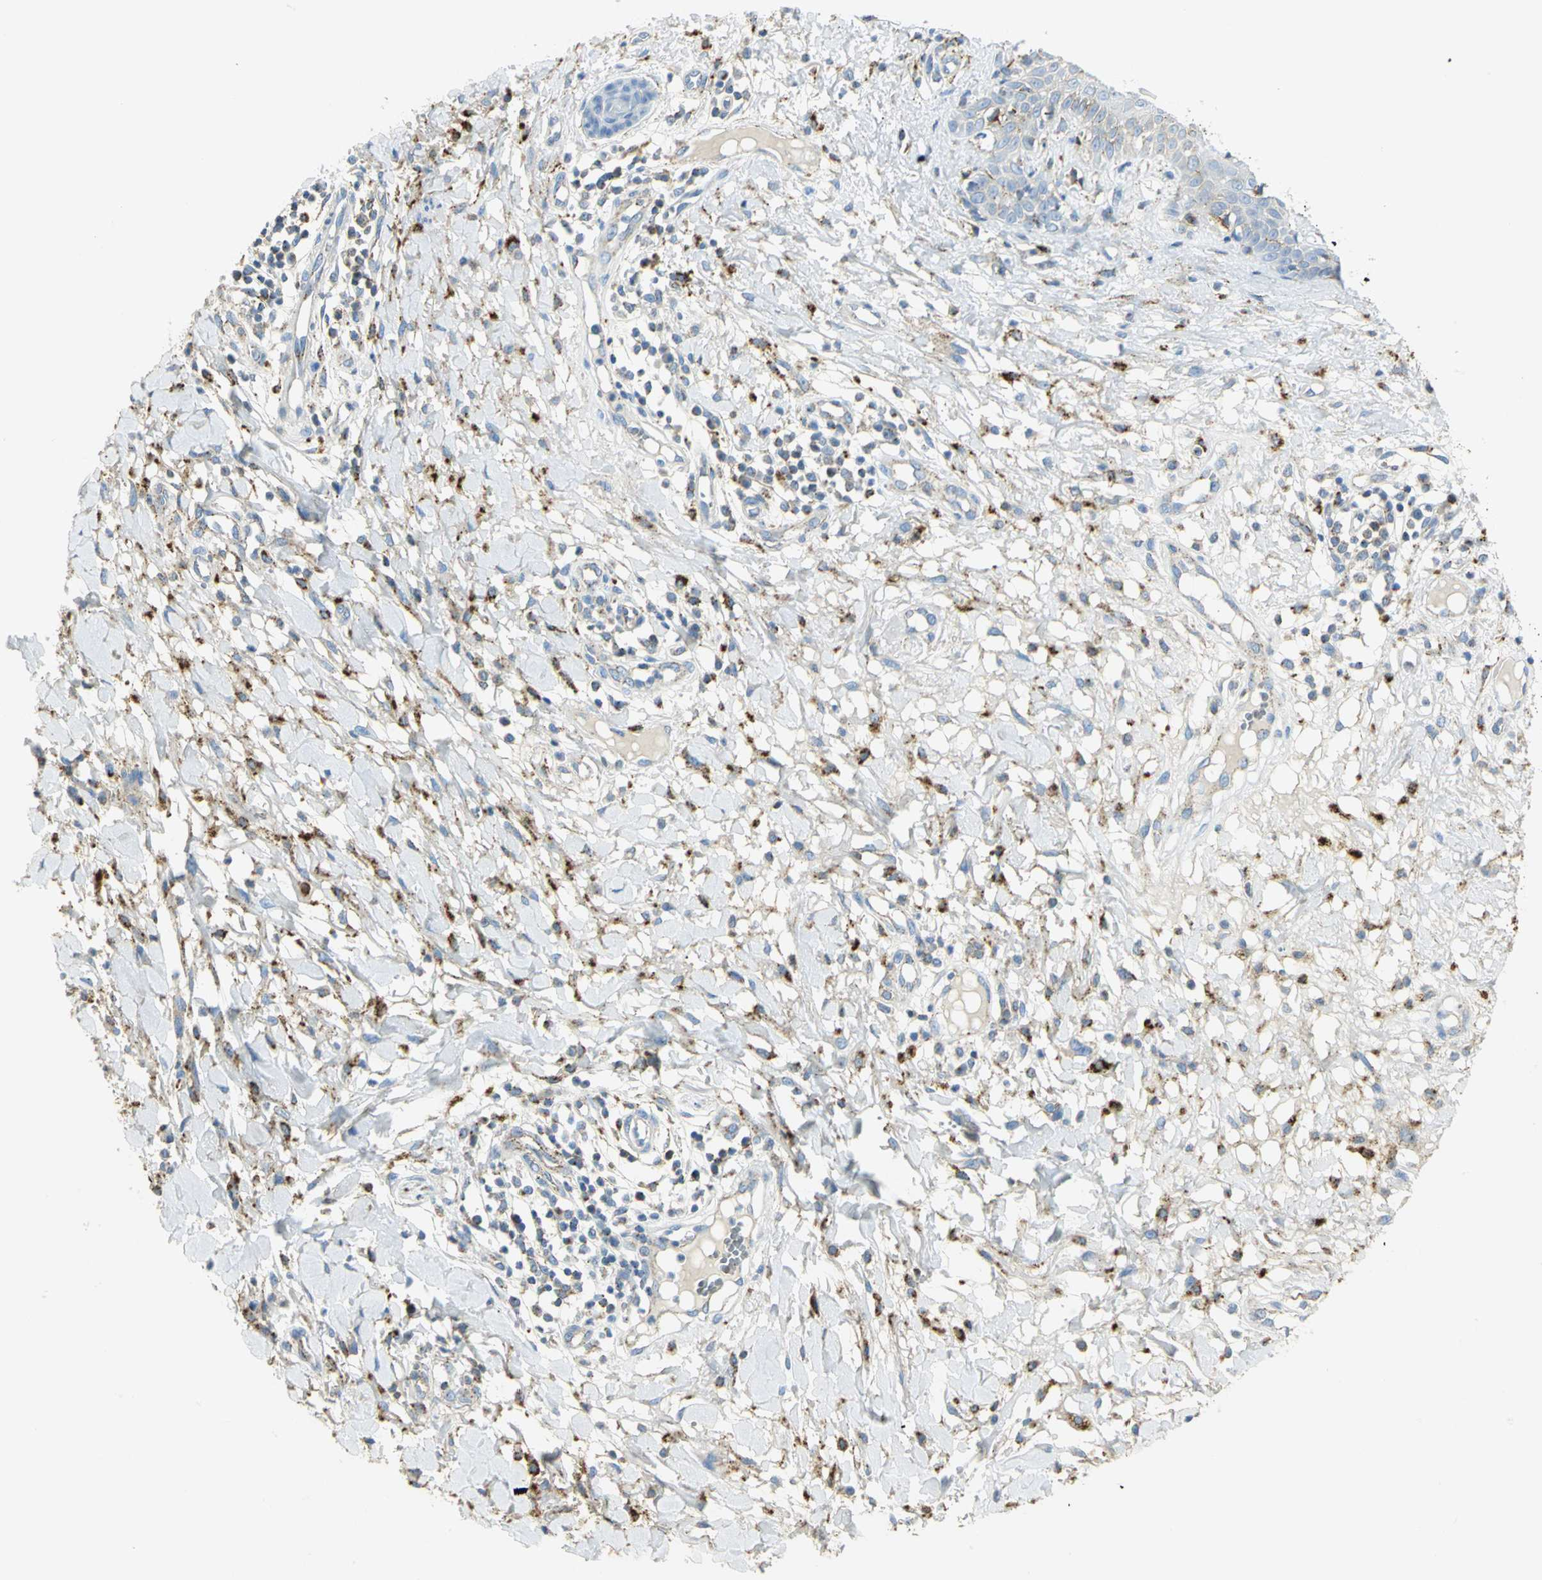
{"staining": {"intensity": "weak", "quantity": "<25%", "location": "cytoplasmic/membranous"}, "tissue": "skin cancer", "cell_type": "Tumor cells", "image_type": "cancer", "snomed": [{"axis": "morphology", "description": "Squamous cell carcinoma, NOS"}, {"axis": "topography", "description": "Skin"}], "caption": "Immunohistochemistry (IHC) histopathology image of neoplastic tissue: human skin cancer (squamous cell carcinoma) stained with DAB reveals no significant protein positivity in tumor cells.", "gene": "ARSA", "patient": {"sex": "female", "age": 78}}